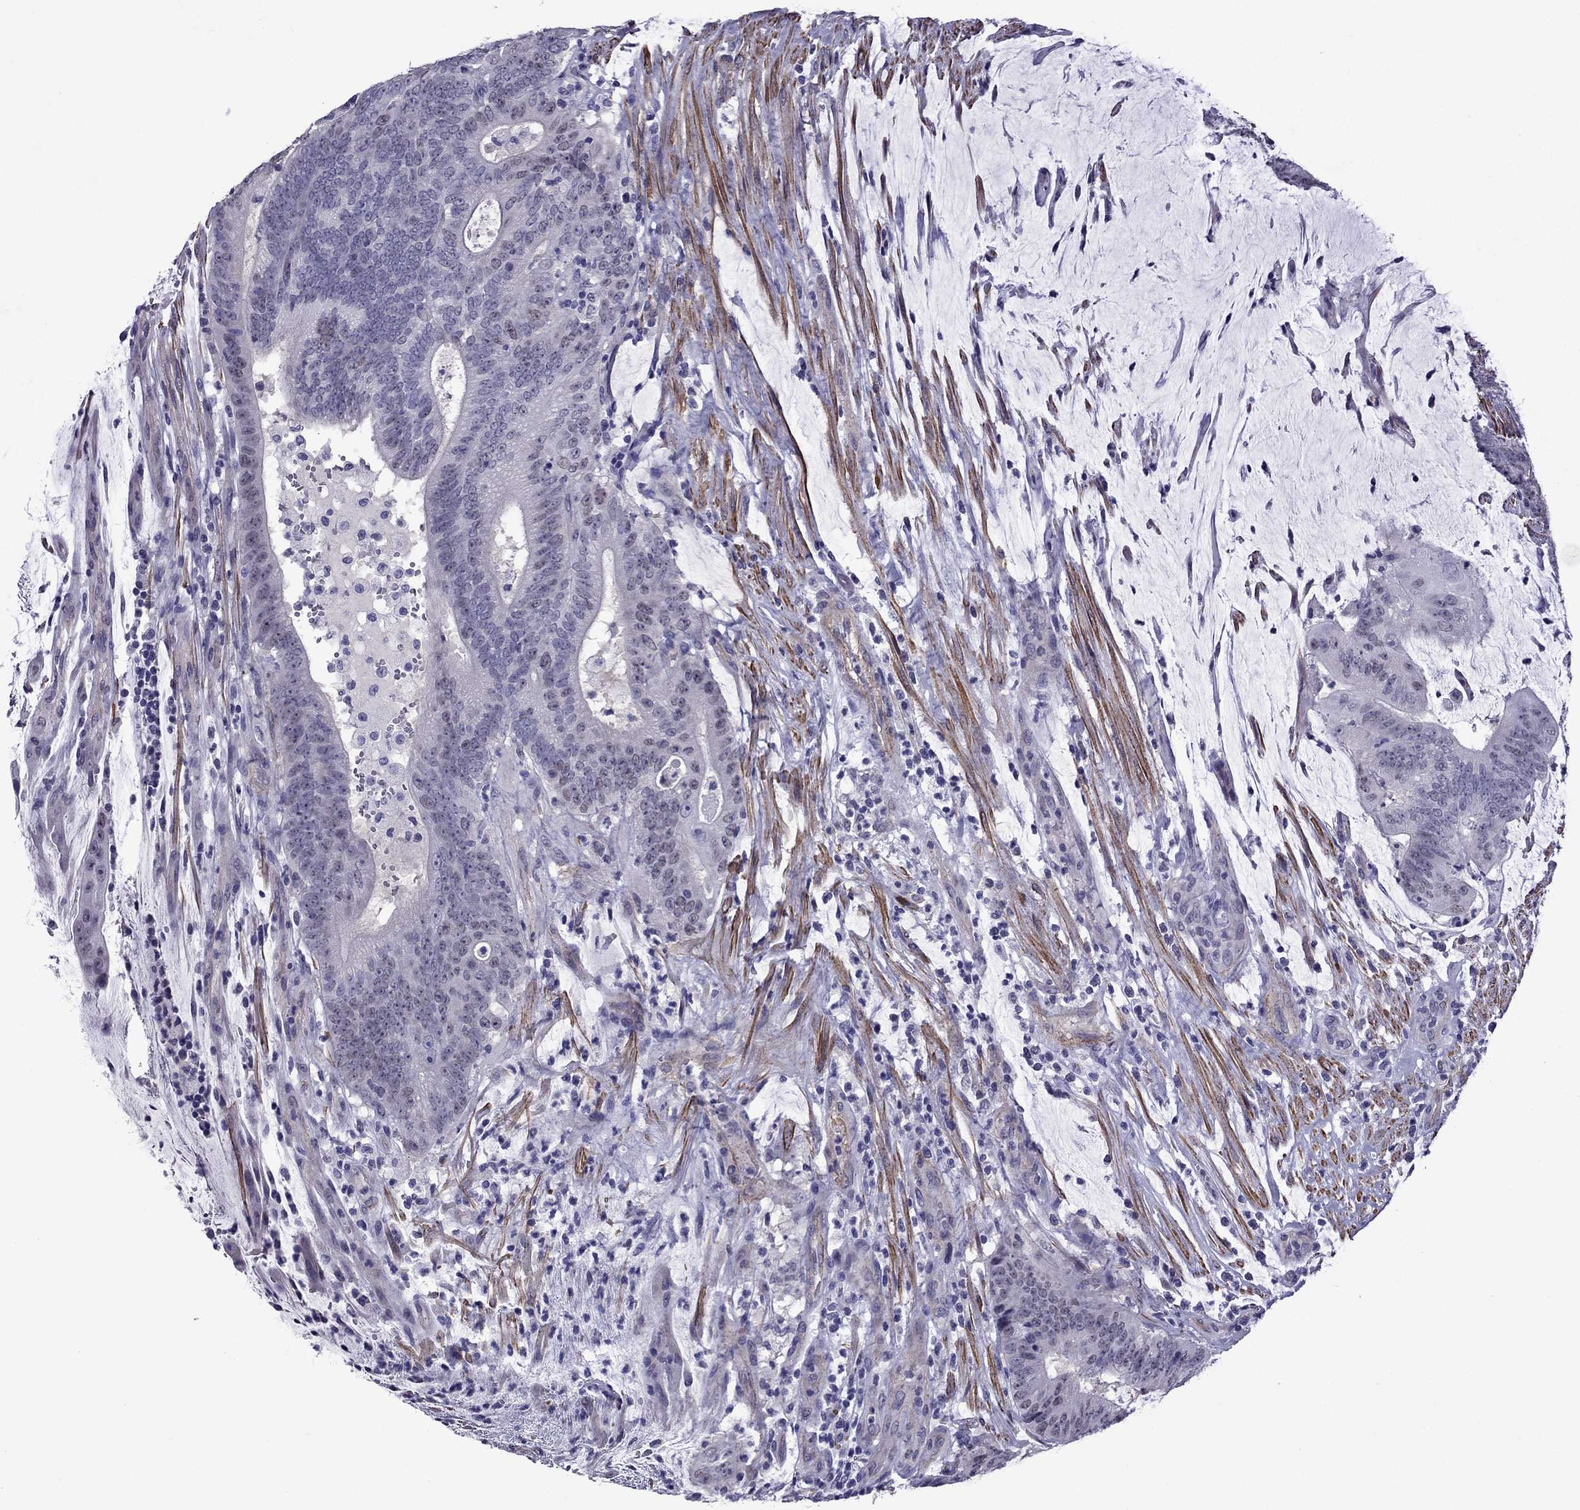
{"staining": {"intensity": "negative", "quantity": "none", "location": "none"}, "tissue": "colorectal cancer", "cell_type": "Tumor cells", "image_type": "cancer", "snomed": [{"axis": "morphology", "description": "Adenocarcinoma, NOS"}, {"axis": "topography", "description": "Colon"}], "caption": "Human colorectal cancer (adenocarcinoma) stained for a protein using immunohistochemistry (IHC) demonstrates no expression in tumor cells.", "gene": "CHRNA5", "patient": {"sex": "female", "age": 43}}